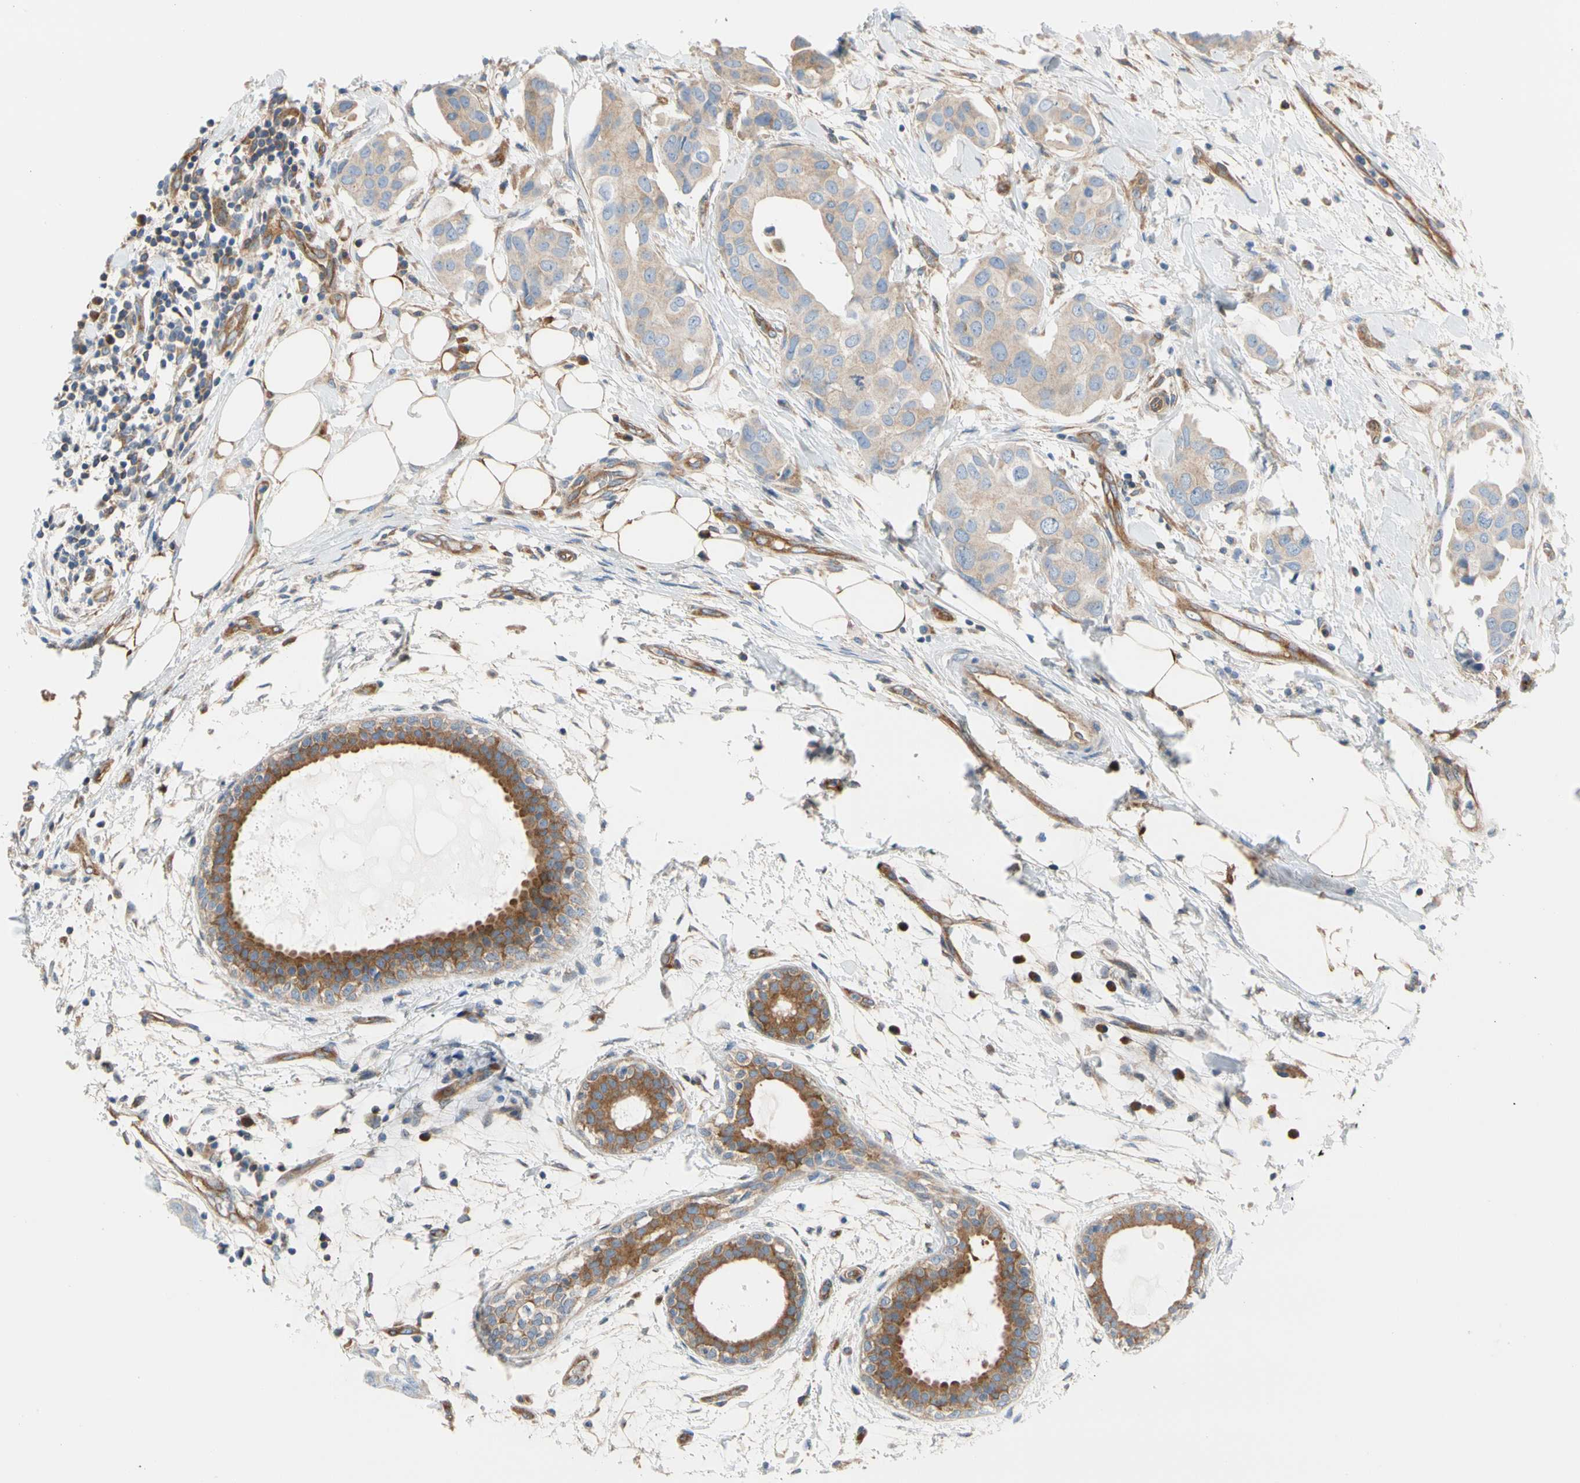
{"staining": {"intensity": "weak", "quantity": ">75%", "location": "cytoplasmic/membranous"}, "tissue": "breast cancer", "cell_type": "Tumor cells", "image_type": "cancer", "snomed": [{"axis": "morphology", "description": "Duct carcinoma"}, {"axis": "topography", "description": "Breast"}], "caption": "Human breast cancer stained with a brown dye reveals weak cytoplasmic/membranous positive positivity in approximately >75% of tumor cells.", "gene": "GPHN", "patient": {"sex": "female", "age": 40}}